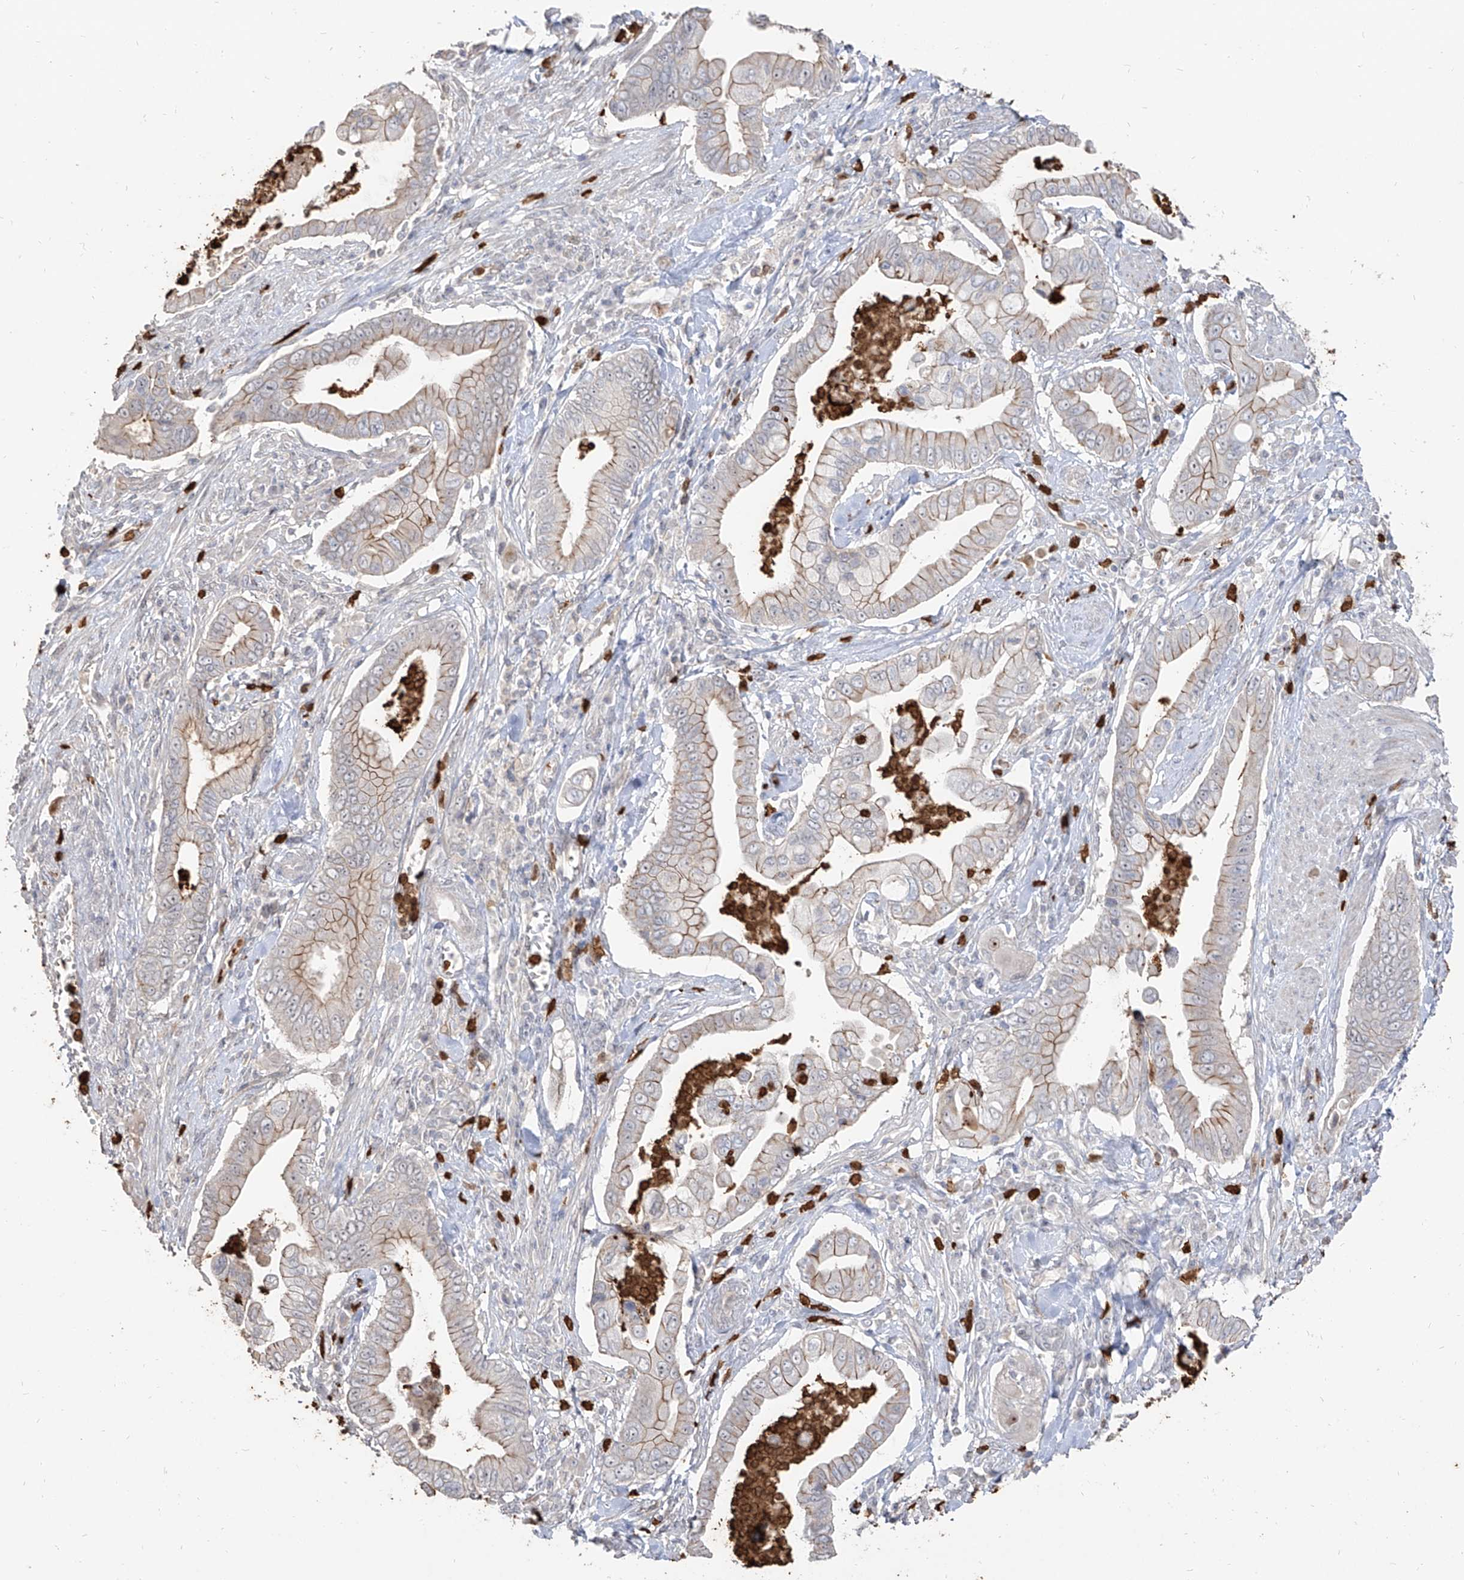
{"staining": {"intensity": "moderate", "quantity": "25%-75%", "location": "cytoplasmic/membranous"}, "tissue": "pancreatic cancer", "cell_type": "Tumor cells", "image_type": "cancer", "snomed": [{"axis": "morphology", "description": "Adenocarcinoma, NOS"}, {"axis": "topography", "description": "Pancreas"}], "caption": "Adenocarcinoma (pancreatic) stained for a protein (brown) reveals moderate cytoplasmic/membranous positive positivity in about 25%-75% of tumor cells.", "gene": "ZNF227", "patient": {"sex": "male", "age": 78}}